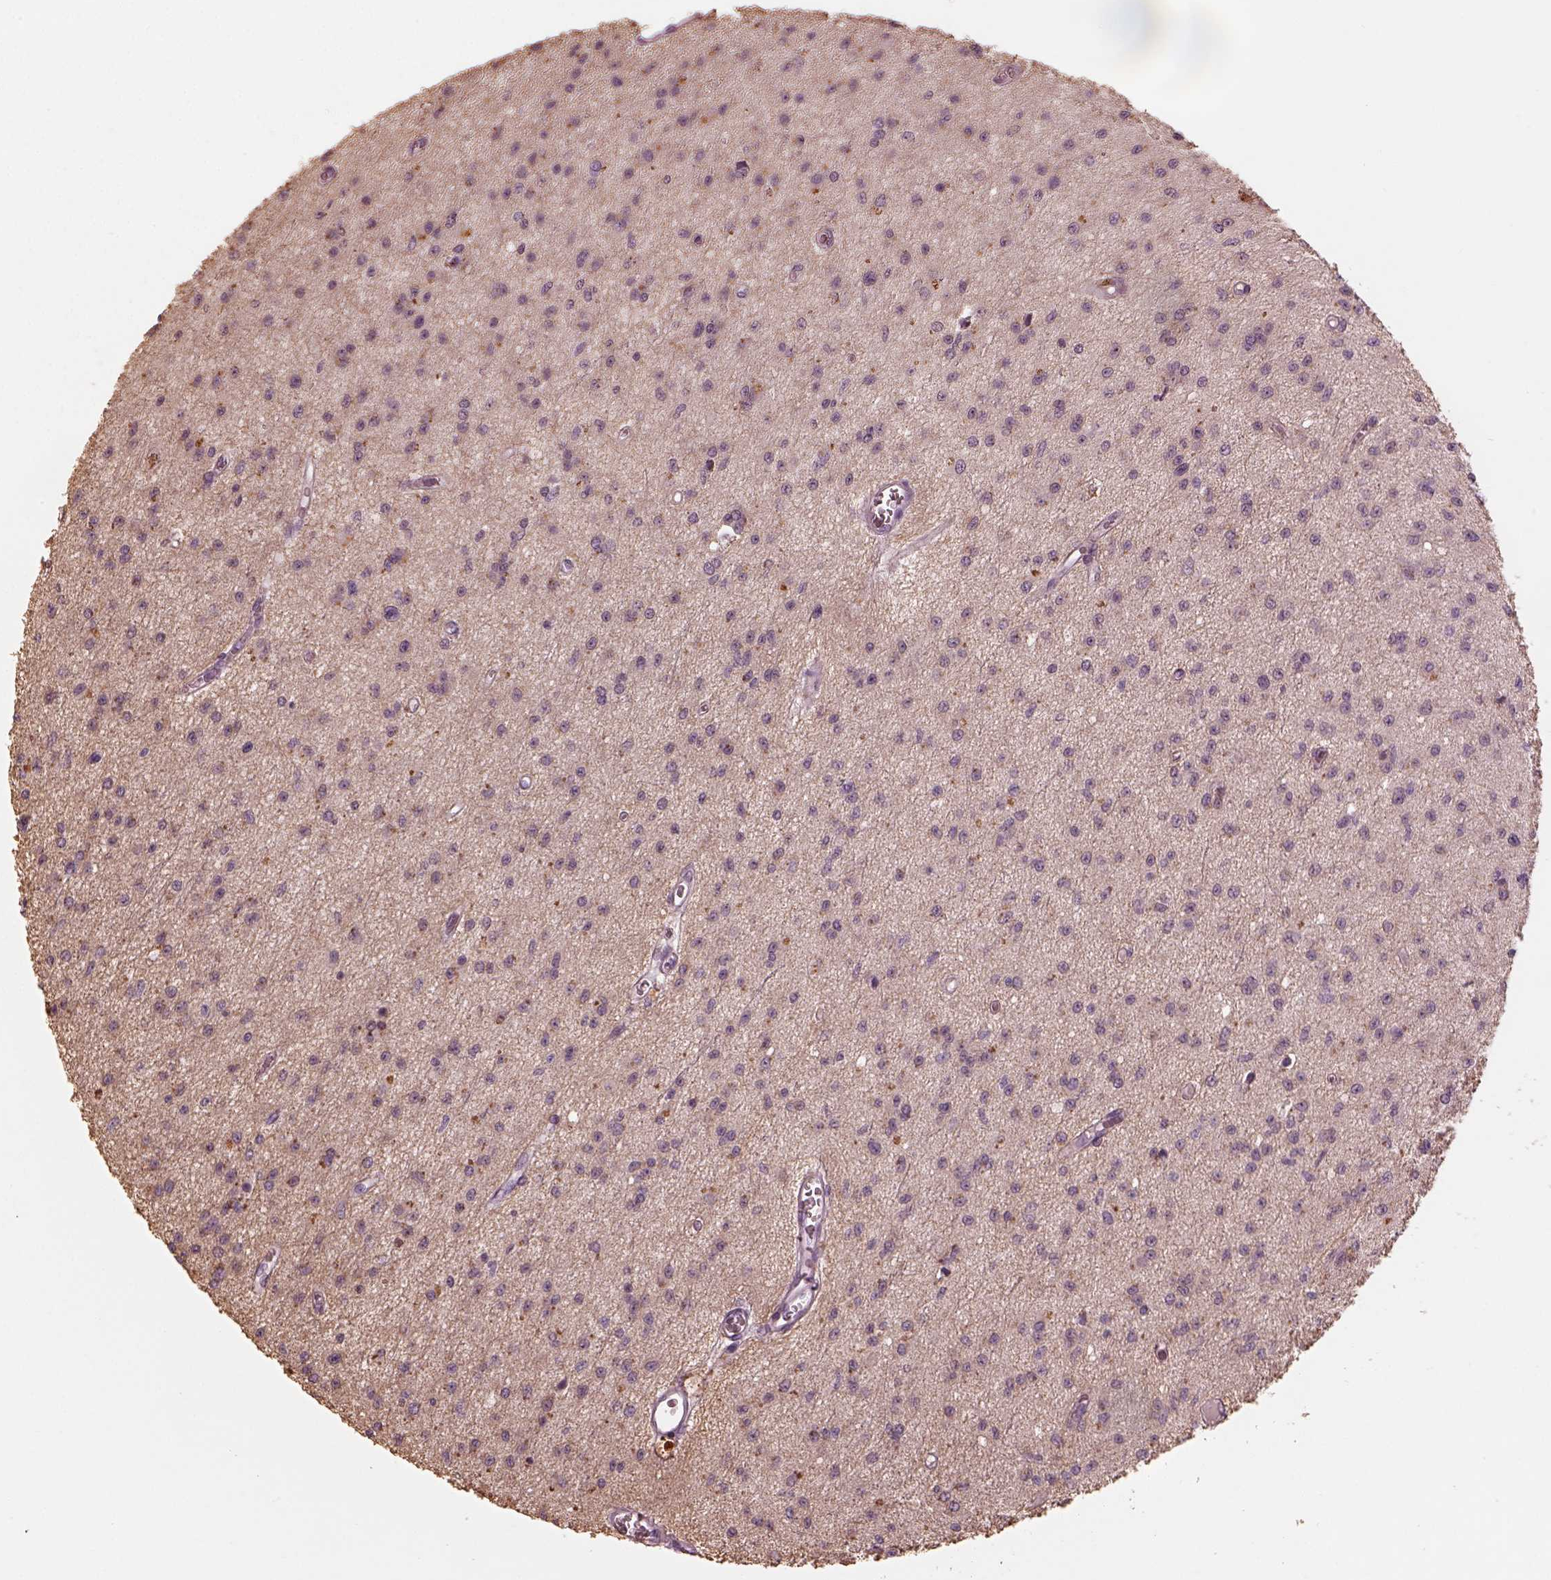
{"staining": {"intensity": "weak", "quantity": "<25%", "location": "cytoplasmic/membranous"}, "tissue": "glioma", "cell_type": "Tumor cells", "image_type": "cancer", "snomed": [{"axis": "morphology", "description": "Glioma, malignant, Low grade"}, {"axis": "topography", "description": "Brain"}], "caption": "Immunohistochemistry micrograph of neoplastic tissue: human low-grade glioma (malignant) stained with DAB shows no significant protein positivity in tumor cells.", "gene": "MIA", "patient": {"sex": "female", "age": 45}}